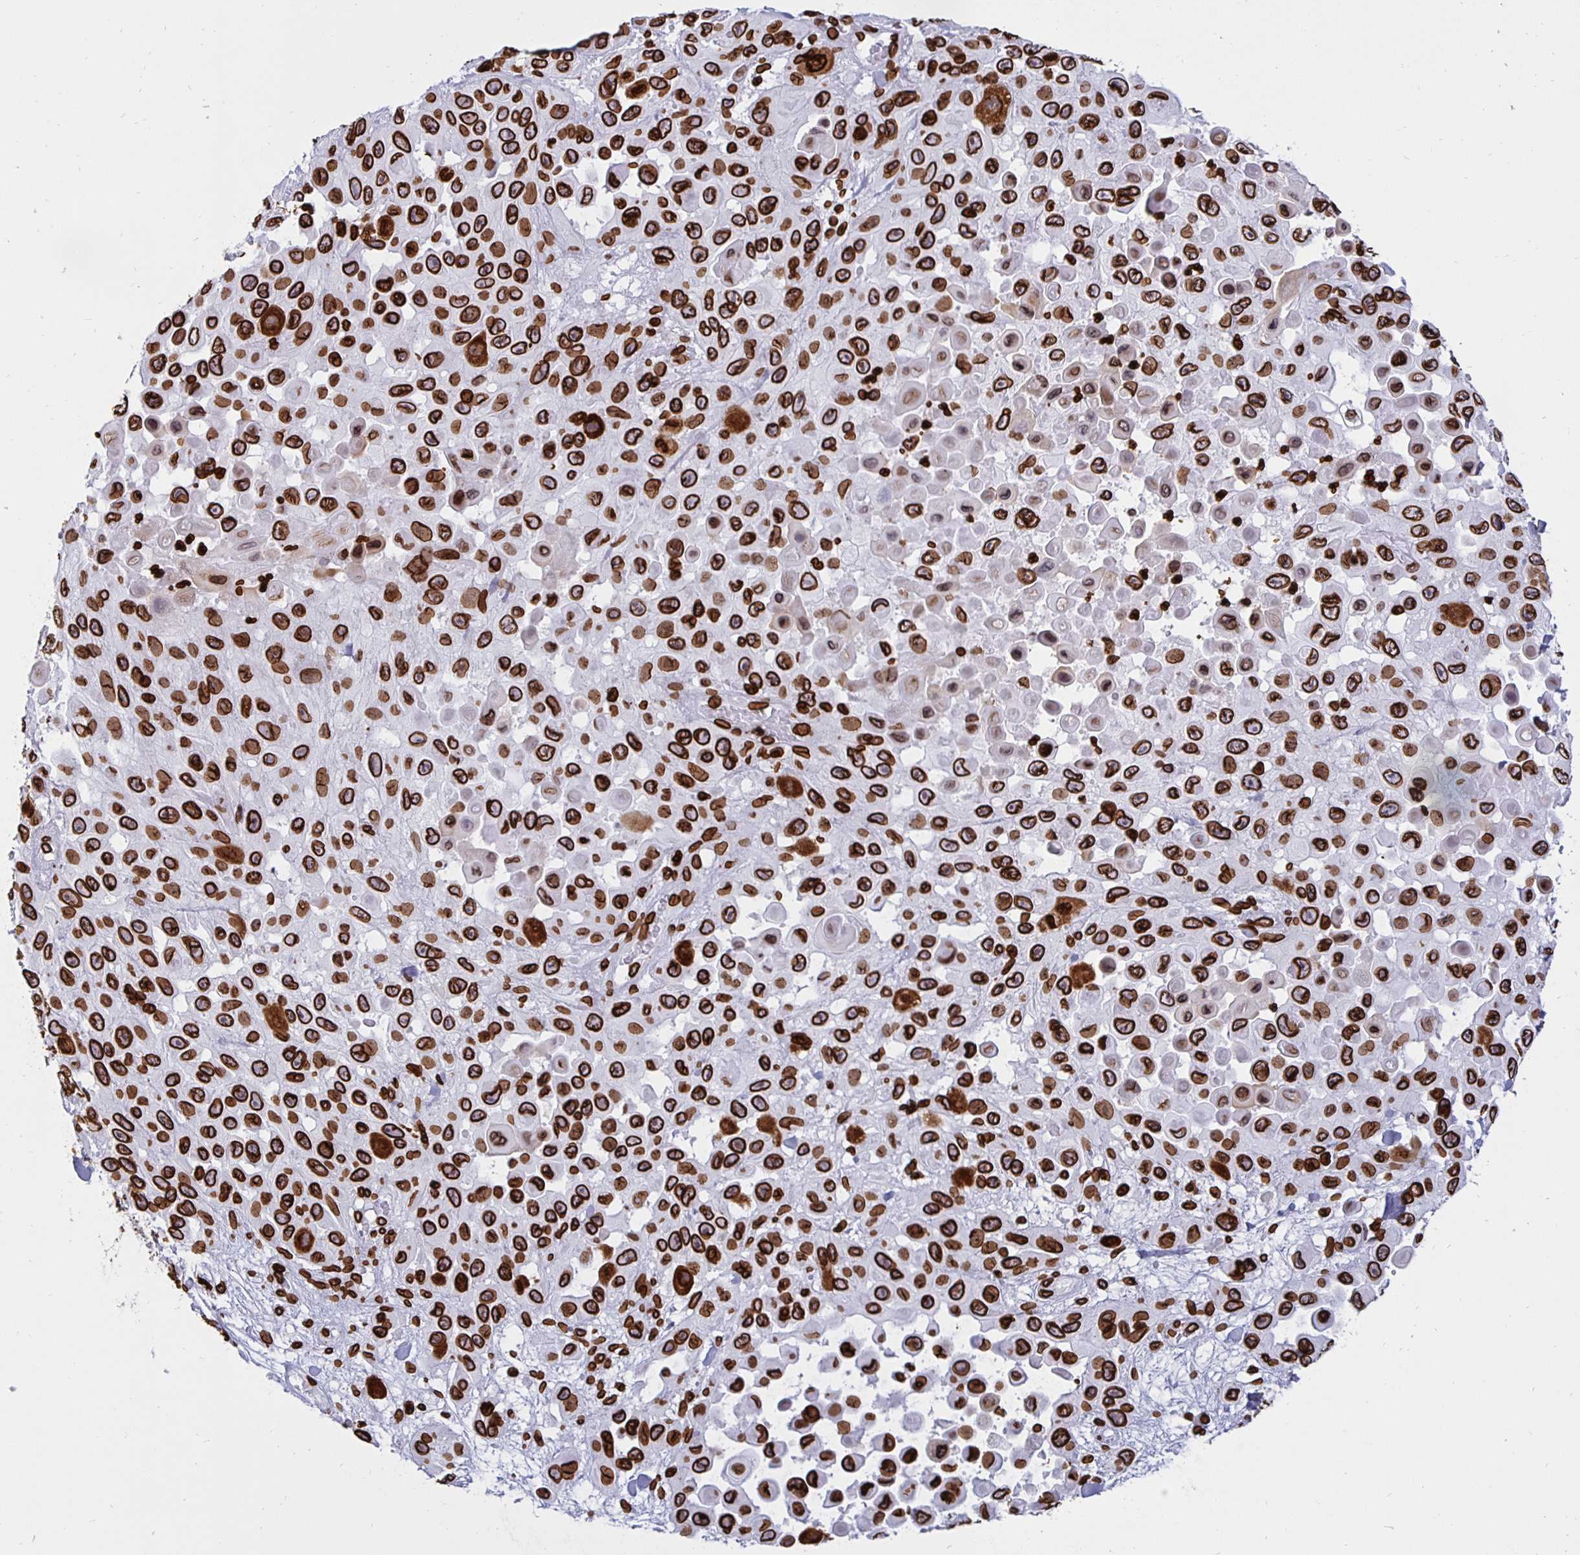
{"staining": {"intensity": "strong", "quantity": ">75%", "location": "cytoplasmic/membranous,nuclear"}, "tissue": "skin cancer", "cell_type": "Tumor cells", "image_type": "cancer", "snomed": [{"axis": "morphology", "description": "Squamous cell carcinoma, NOS"}, {"axis": "topography", "description": "Skin"}], "caption": "A brown stain labels strong cytoplasmic/membranous and nuclear positivity of a protein in skin cancer tumor cells. (DAB (3,3'-diaminobenzidine) IHC with brightfield microscopy, high magnification).", "gene": "LMNB1", "patient": {"sex": "male", "age": 81}}